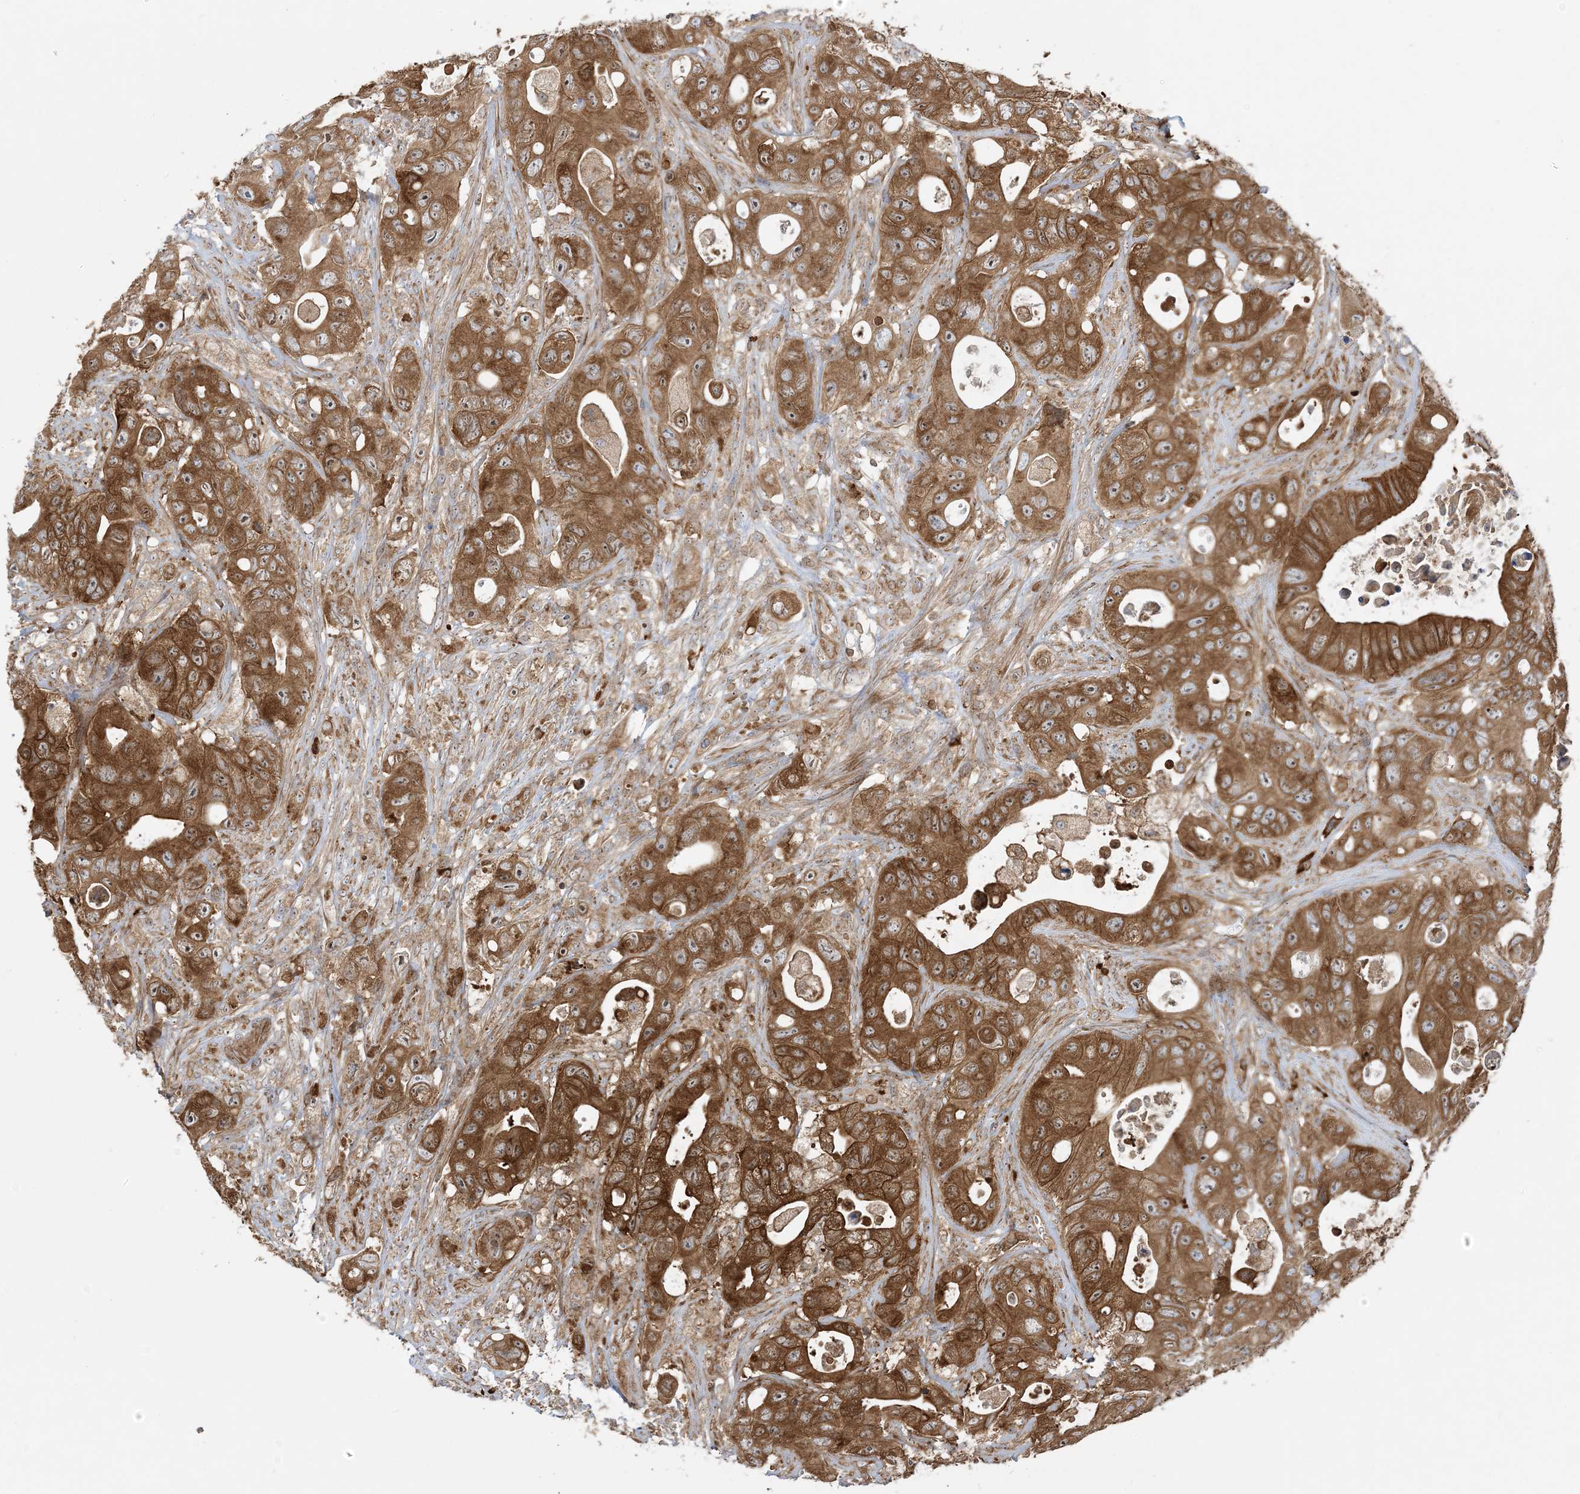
{"staining": {"intensity": "strong", "quantity": ">75%", "location": "cytoplasmic/membranous"}, "tissue": "colorectal cancer", "cell_type": "Tumor cells", "image_type": "cancer", "snomed": [{"axis": "morphology", "description": "Adenocarcinoma, NOS"}, {"axis": "topography", "description": "Colon"}], "caption": "A brown stain highlights strong cytoplasmic/membranous positivity of a protein in adenocarcinoma (colorectal) tumor cells.", "gene": "SRP72", "patient": {"sex": "female", "age": 46}}